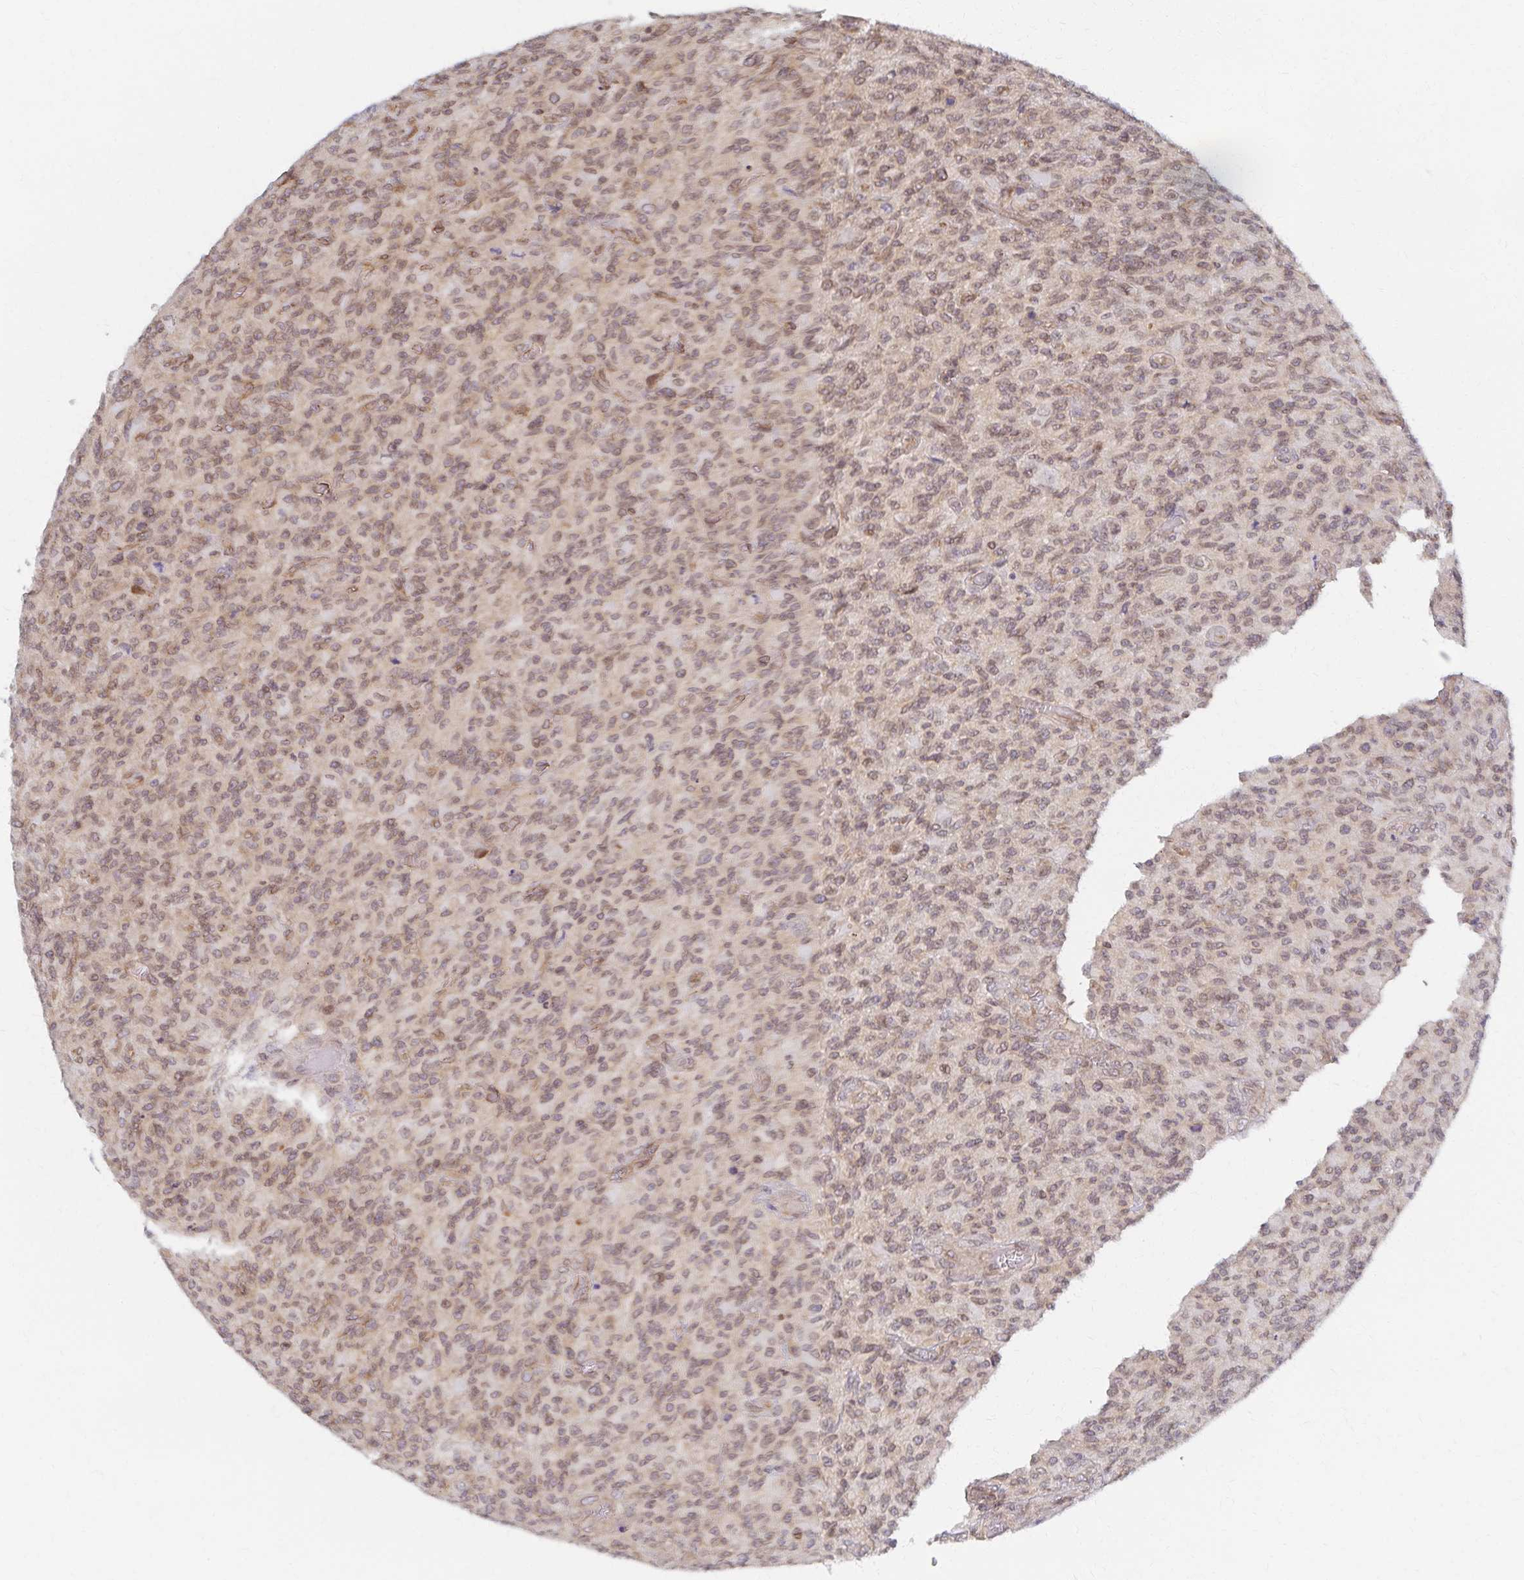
{"staining": {"intensity": "weak", "quantity": ">75%", "location": "nuclear"}, "tissue": "glioma", "cell_type": "Tumor cells", "image_type": "cancer", "snomed": [{"axis": "morphology", "description": "Glioma, malignant, High grade"}, {"axis": "topography", "description": "Brain"}], "caption": "High-grade glioma (malignant) stained with a protein marker shows weak staining in tumor cells.", "gene": "RAB9B", "patient": {"sex": "male", "age": 61}}